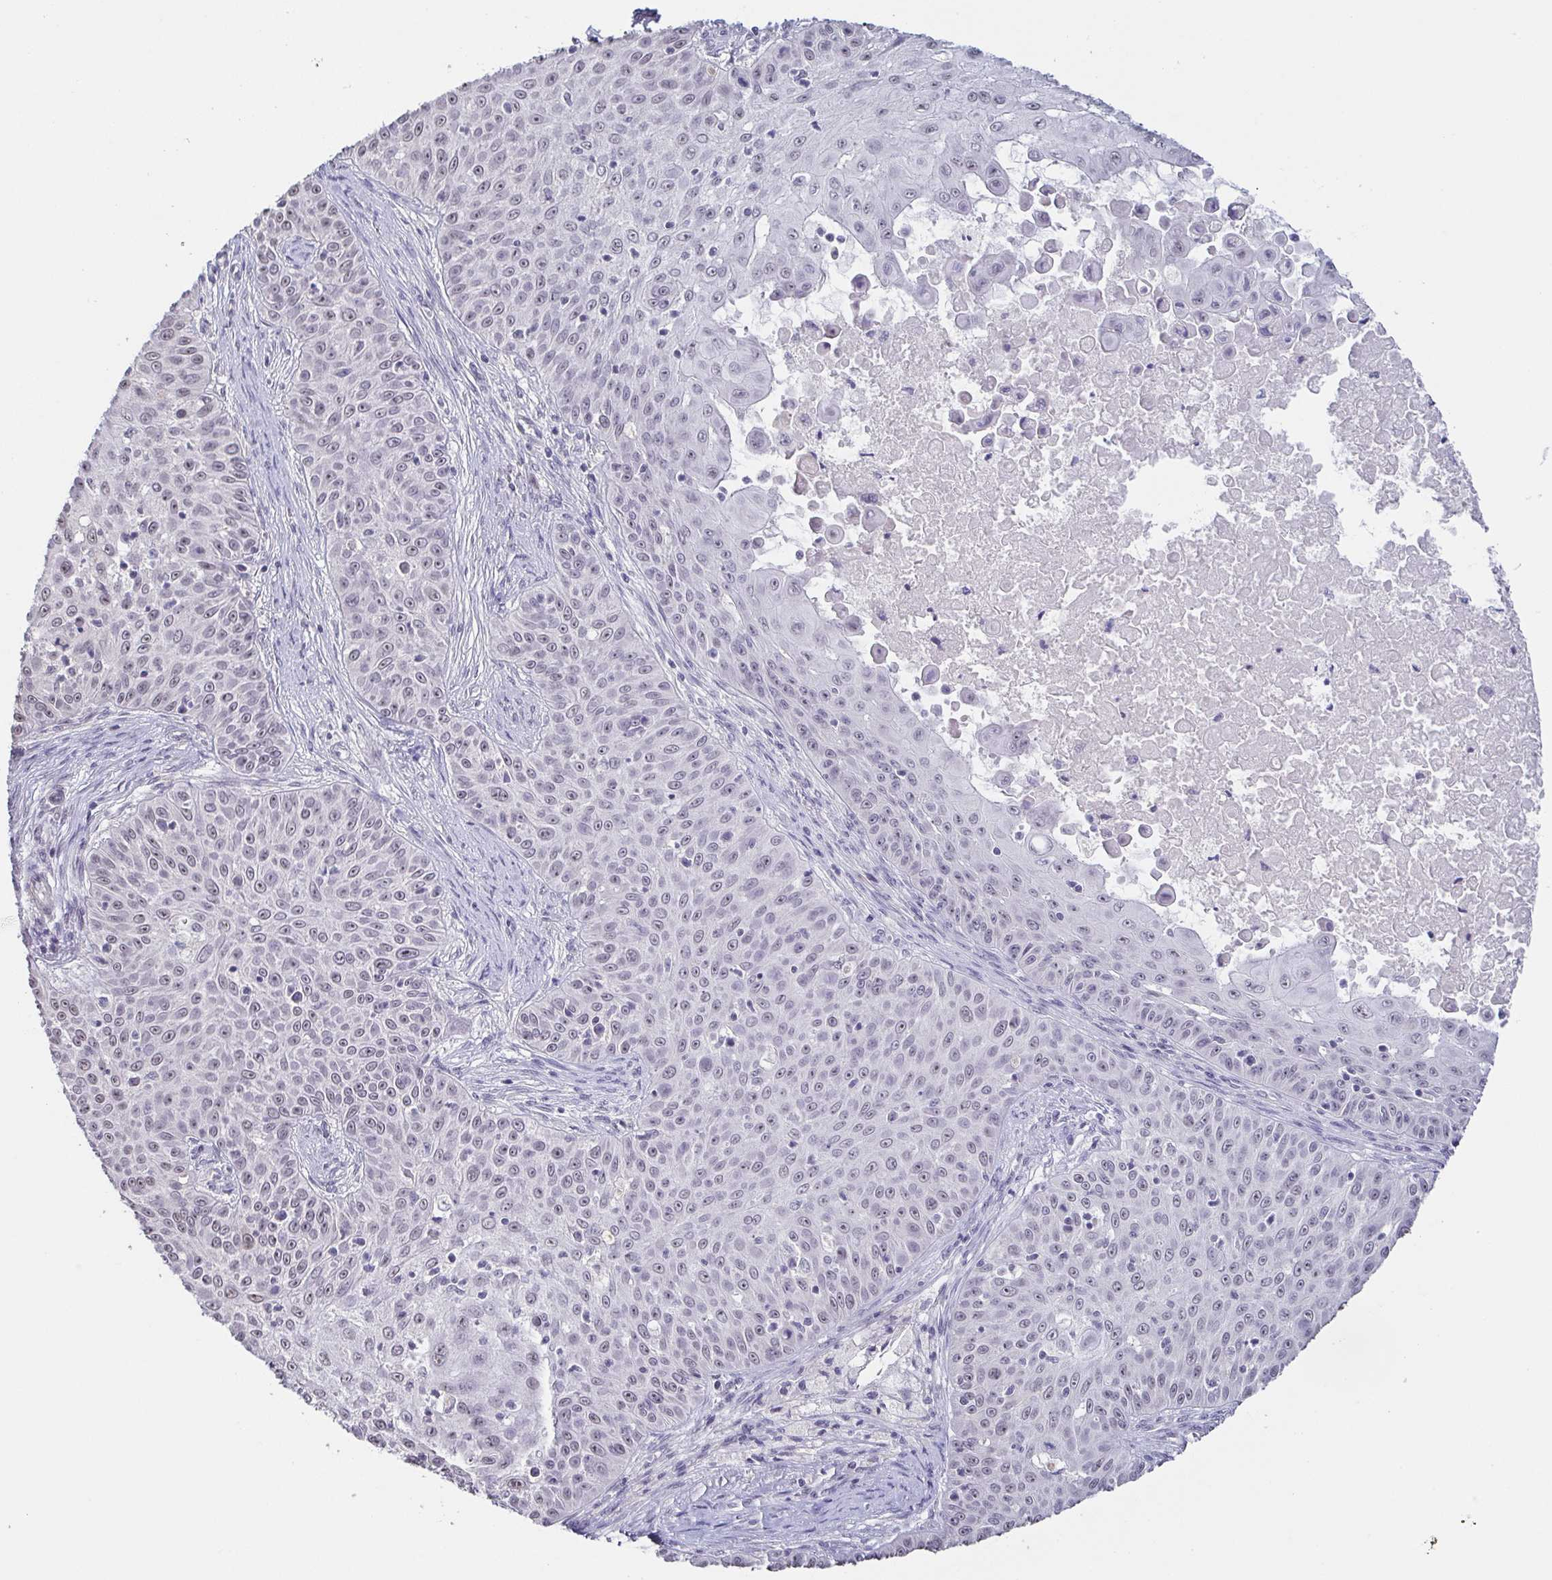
{"staining": {"intensity": "negative", "quantity": "none", "location": "none"}, "tissue": "skin cancer", "cell_type": "Tumor cells", "image_type": "cancer", "snomed": [{"axis": "morphology", "description": "Squamous cell carcinoma, NOS"}, {"axis": "topography", "description": "Skin"}], "caption": "Skin squamous cell carcinoma stained for a protein using immunohistochemistry (IHC) displays no positivity tumor cells.", "gene": "NEFH", "patient": {"sex": "male", "age": 82}}